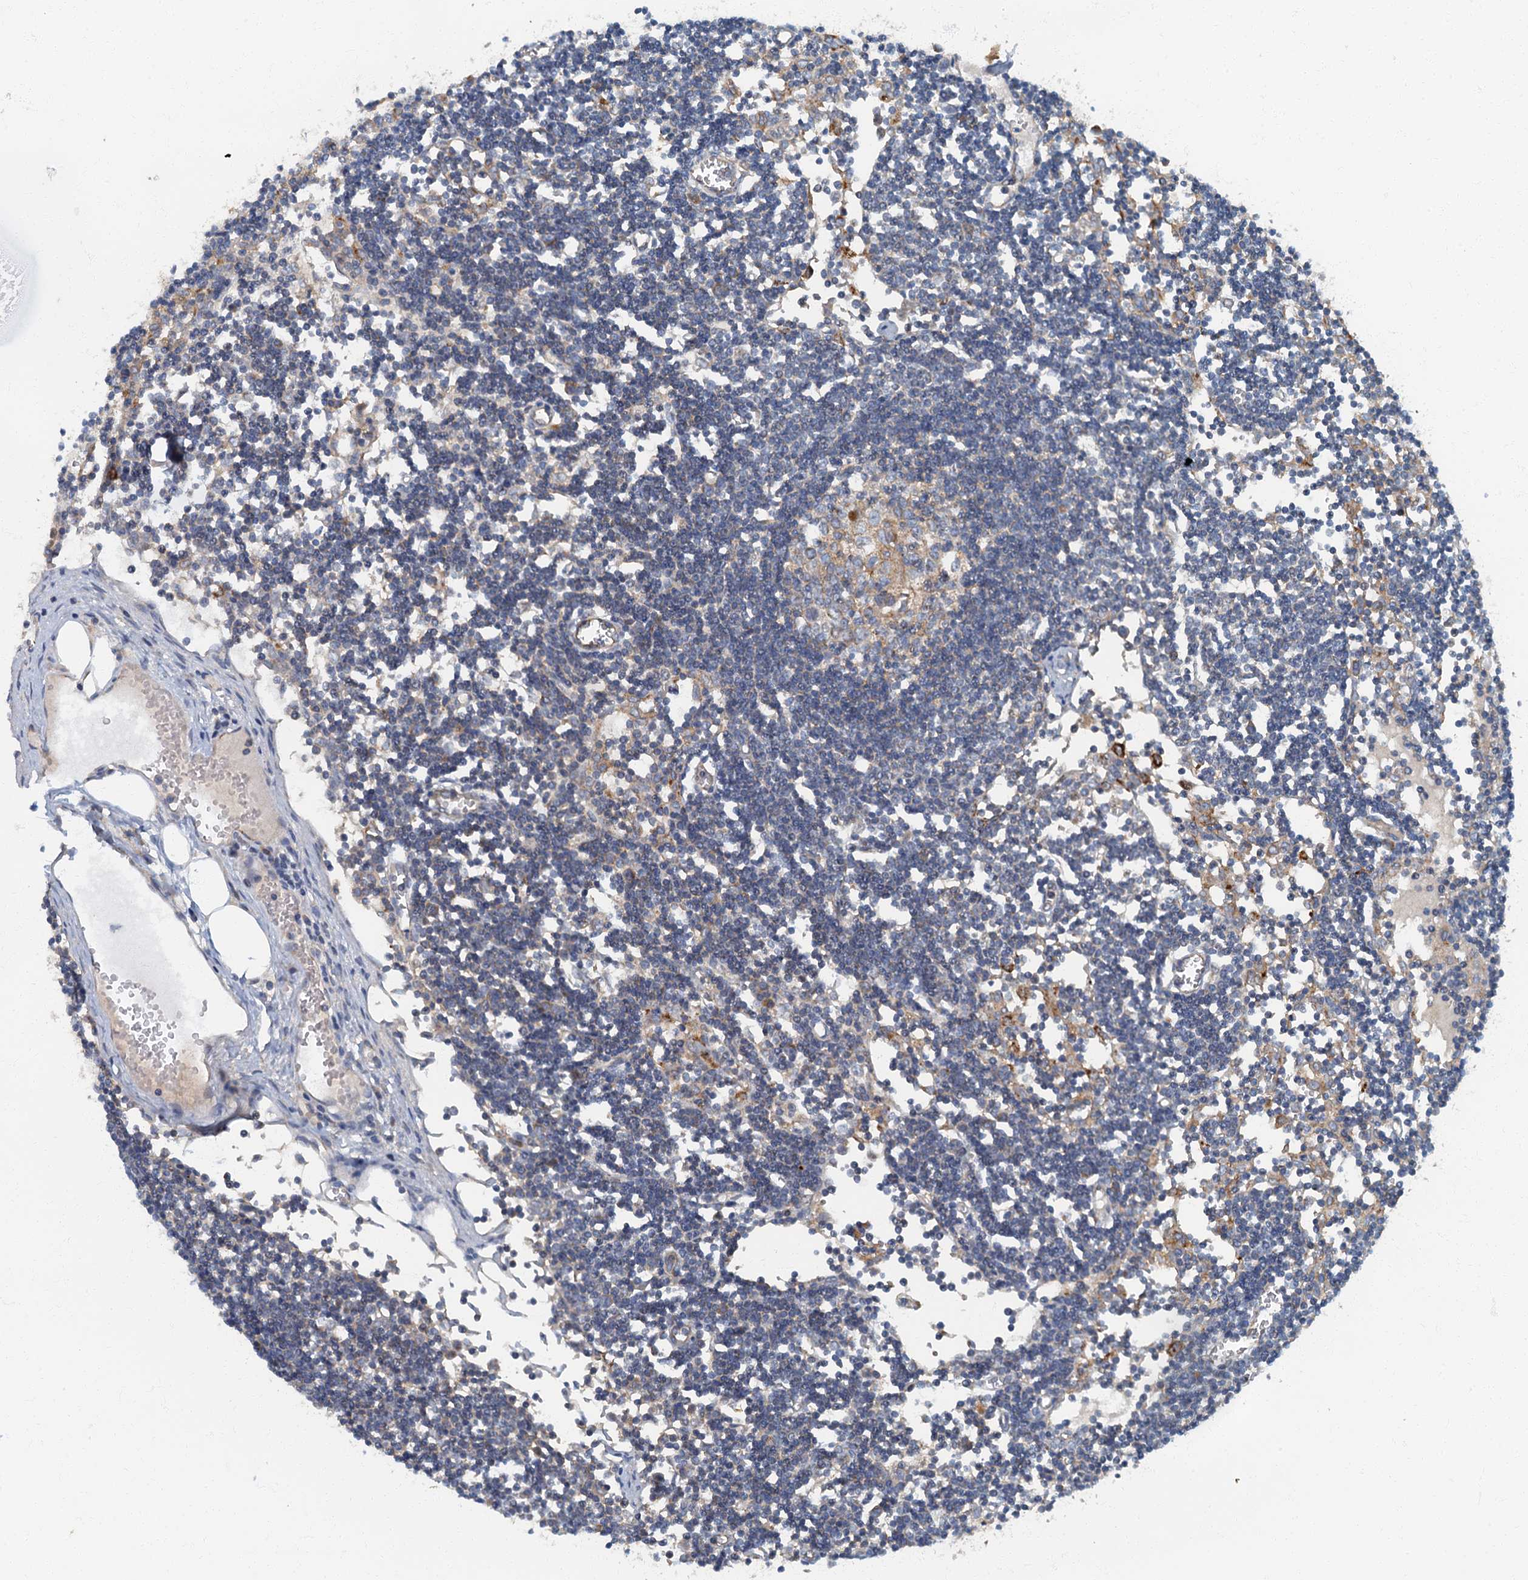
{"staining": {"intensity": "negative", "quantity": "none", "location": "none"}, "tissue": "lymph node", "cell_type": "Germinal center cells", "image_type": "normal", "snomed": [{"axis": "morphology", "description": "Normal tissue, NOS"}, {"axis": "topography", "description": "Lymph node"}], "caption": "This is an IHC image of benign lymph node. There is no positivity in germinal center cells.", "gene": "ARL11", "patient": {"sex": "female", "age": 11}}